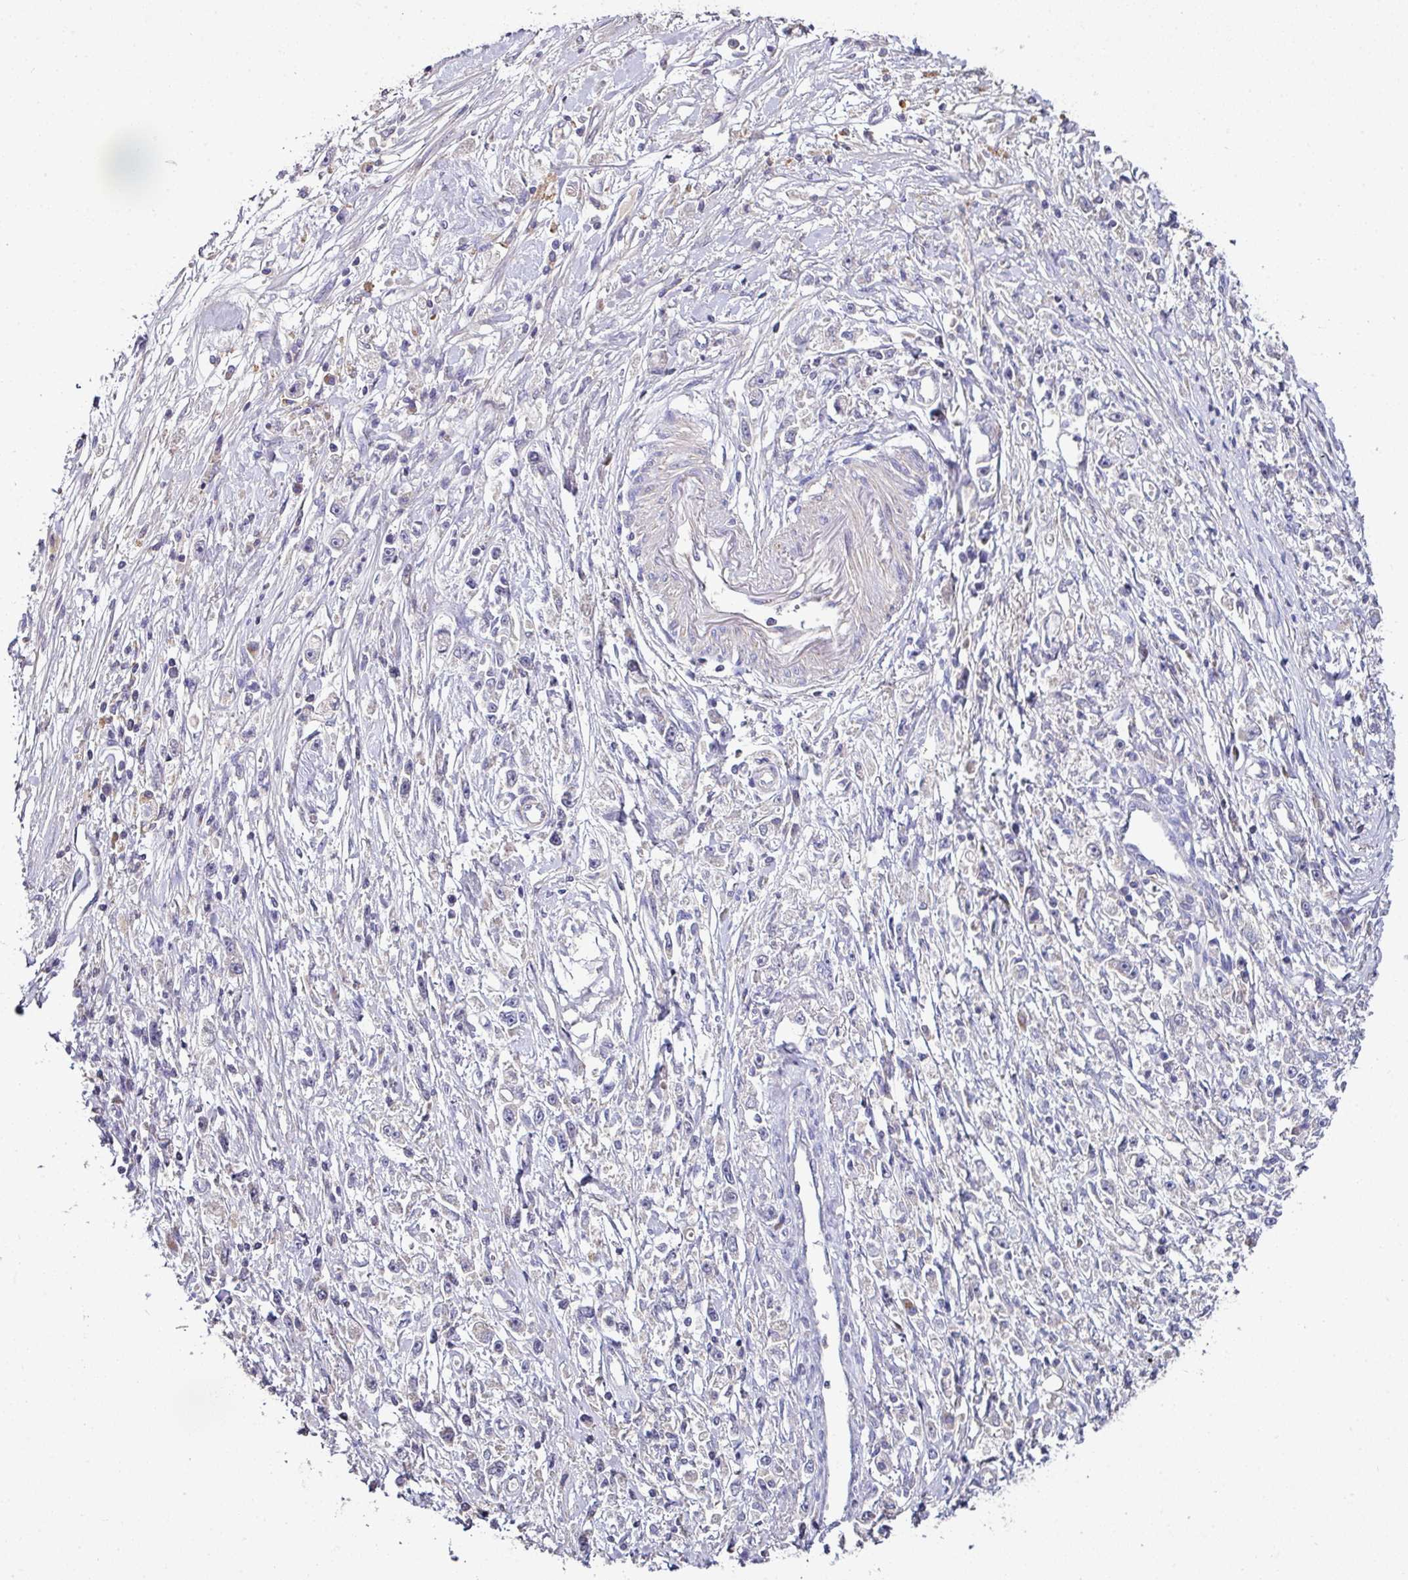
{"staining": {"intensity": "negative", "quantity": "none", "location": "none"}, "tissue": "stomach cancer", "cell_type": "Tumor cells", "image_type": "cancer", "snomed": [{"axis": "morphology", "description": "Adenocarcinoma, NOS"}, {"axis": "topography", "description": "Stomach"}], "caption": "Immunohistochemistry (IHC) of adenocarcinoma (stomach) shows no positivity in tumor cells.", "gene": "AEBP2", "patient": {"sex": "female", "age": 59}}